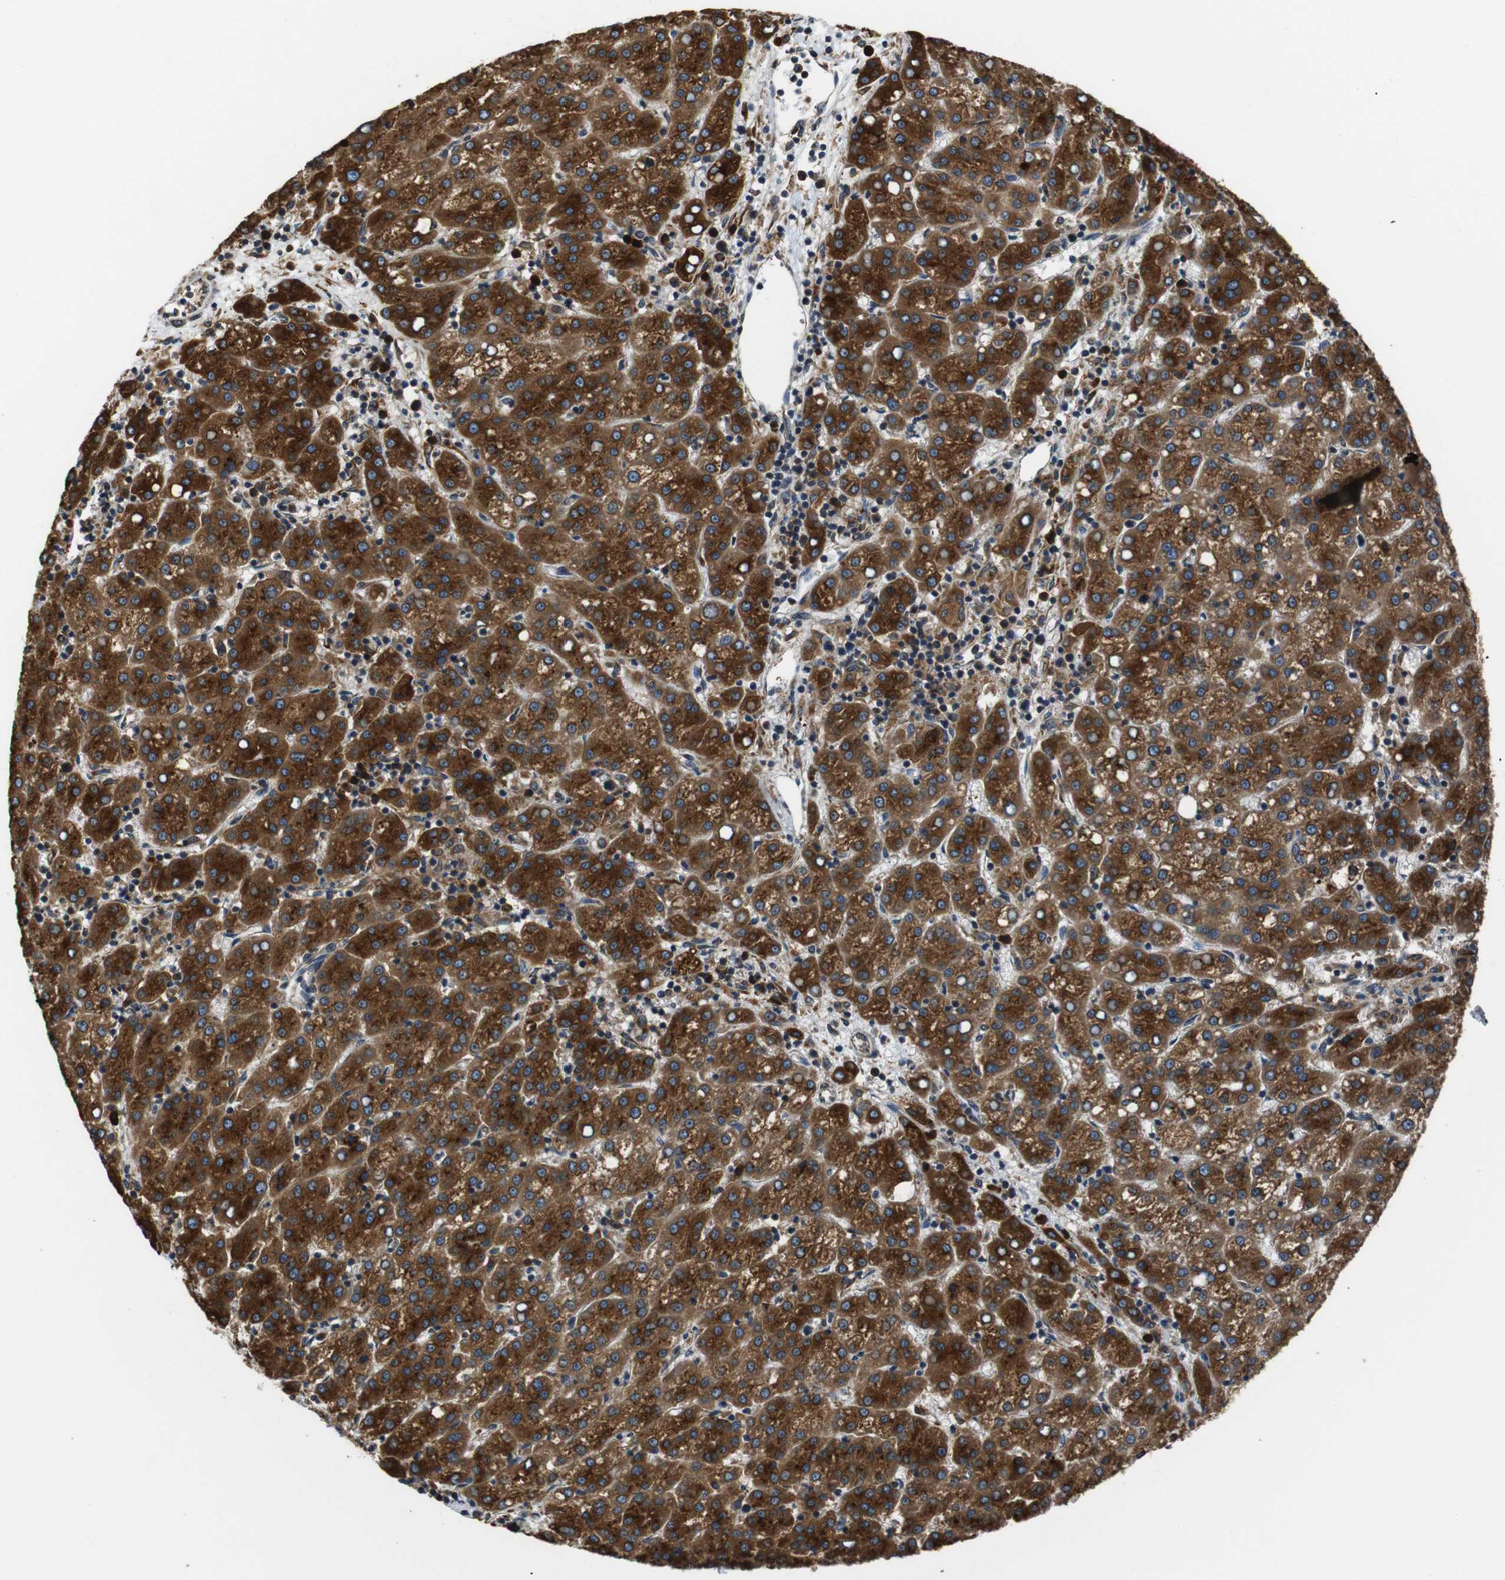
{"staining": {"intensity": "strong", "quantity": ">75%", "location": "cytoplasmic/membranous"}, "tissue": "liver cancer", "cell_type": "Tumor cells", "image_type": "cancer", "snomed": [{"axis": "morphology", "description": "Carcinoma, Hepatocellular, NOS"}, {"axis": "topography", "description": "Liver"}], "caption": "Liver cancer (hepatocellular carcinoma) tissue demonstrates strong cytoplasmic/membranous positivity in approximately >75% of tumor cells (DAB = brown stain, brightfield microscopy at high magnification).", "gene": "TMED2", "patient": {"sex": "female", "age": 58}}